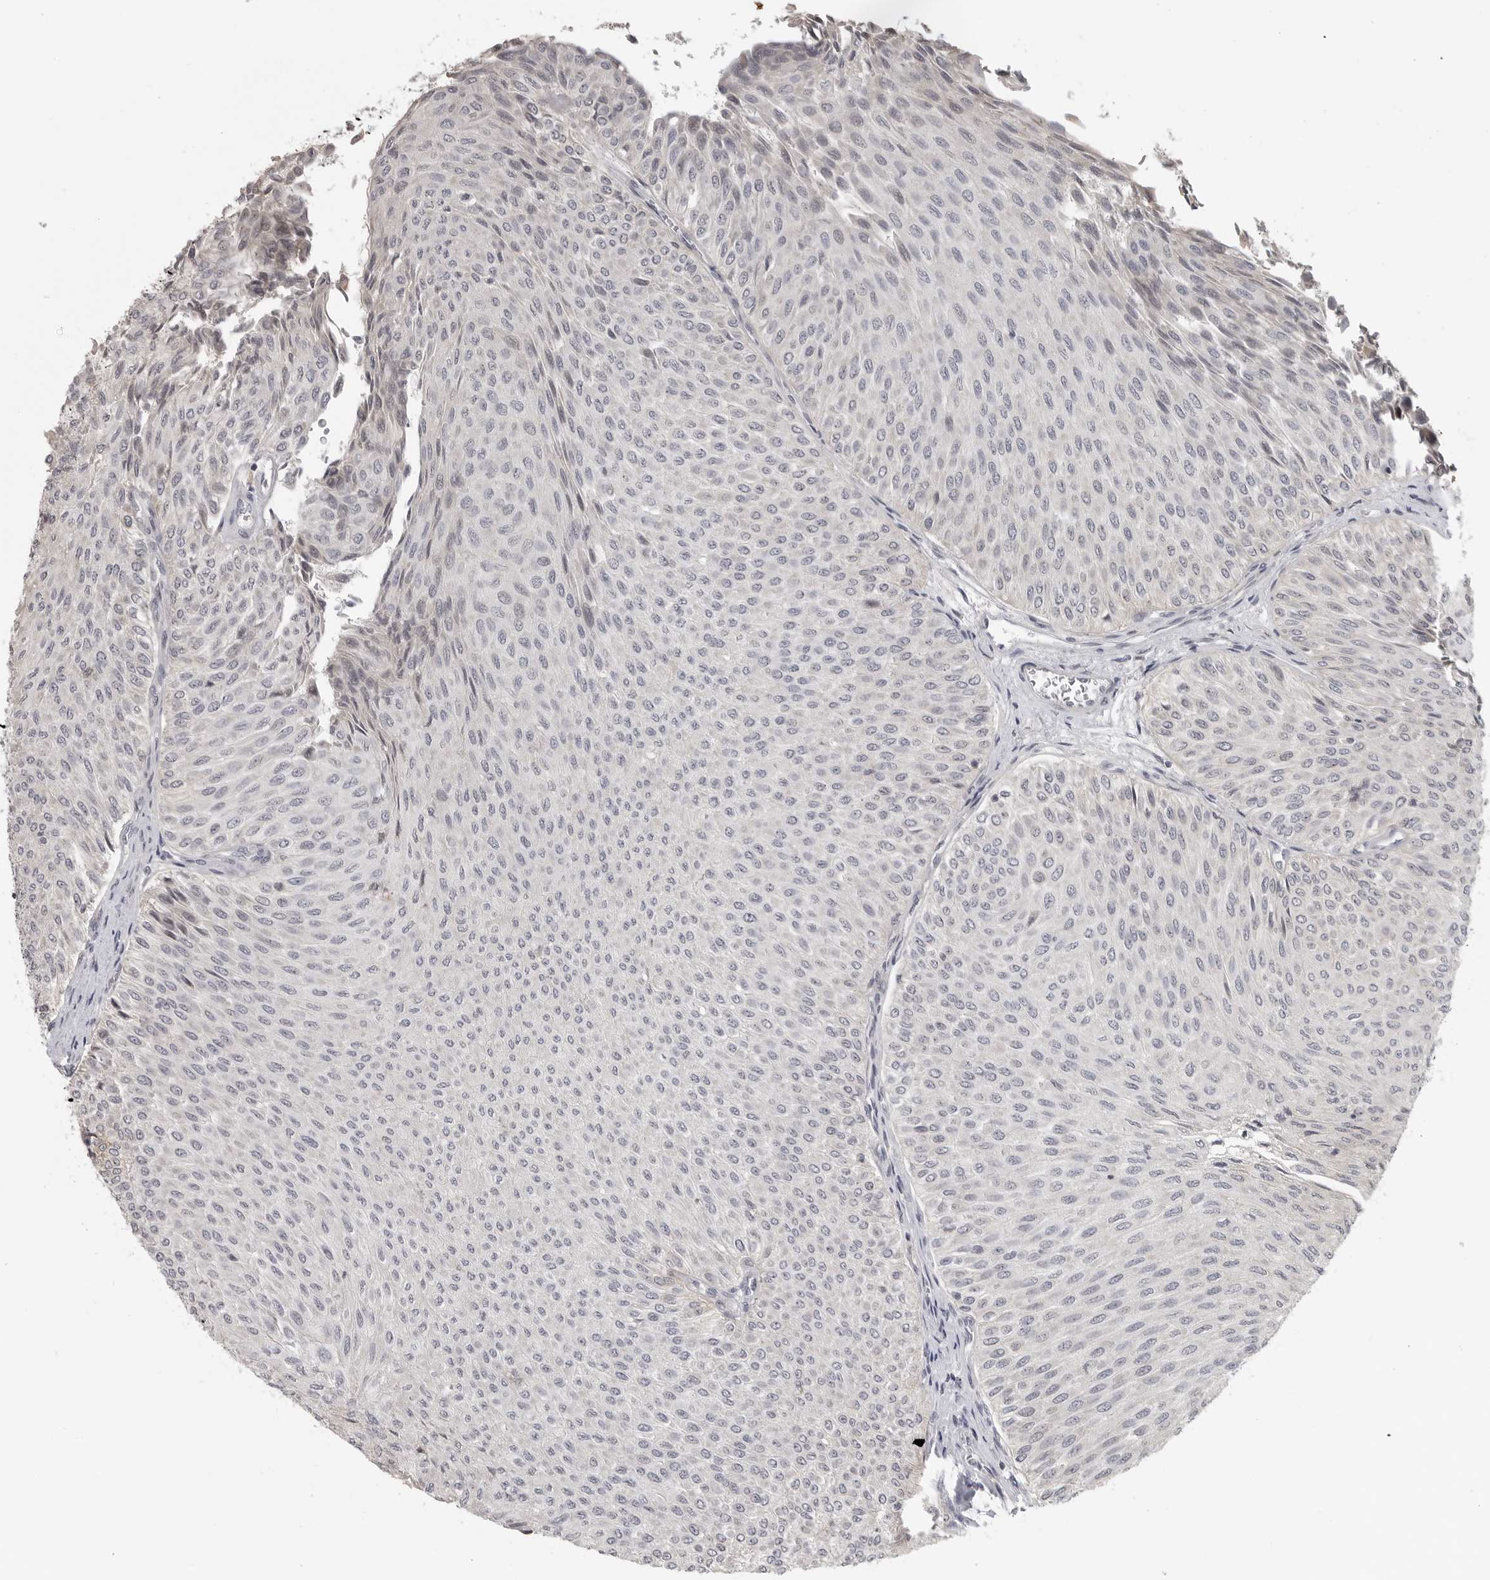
{"staining": {"intensity": "negative", "quantity": "none", "location": "none"}, "tissue": "urothelial cancer", "cell_type": "Tumor cells", "image_type": "cancer", "snomed": [{"axis": "morphology", "description": "Urothelial carcinoma, Low grade"}, {"axis": "topography", "description": "Urinary bladder"}], "caption": "A high-resolution photomicrograph shows IHC staining of low-grade urothelial carcinoma, which demonstrates no significant expression in tumor cells.", "gene": "IDO1", "patient": {"sex": "male", "age": 78}}